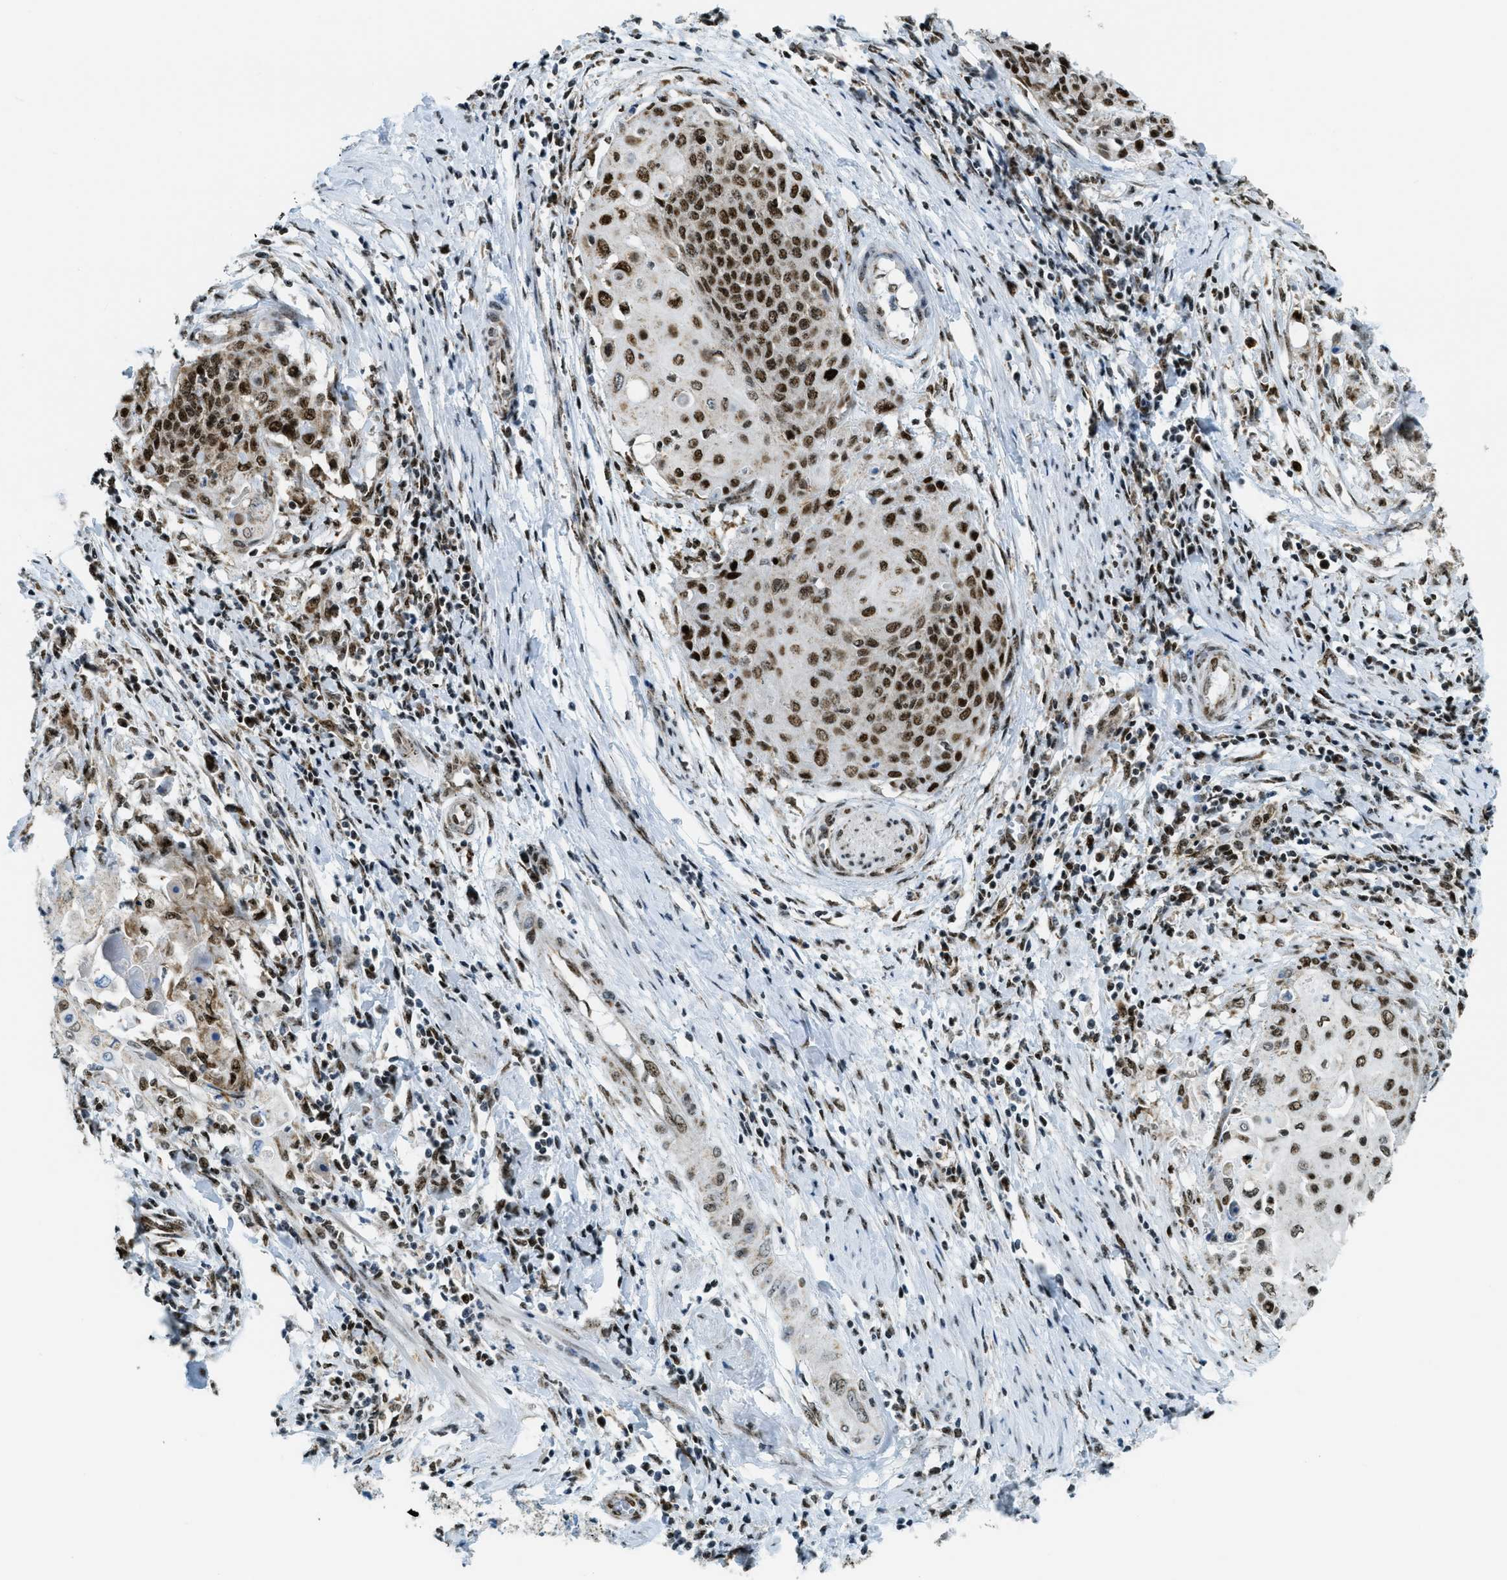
{"staining": {"intensity": "strong", "quantity": ">75%", "location": "cytoplasmic/membranous,nuclear"}, "tissue": "cervical cancer", "cell_type": "Tumor cells", "image_type": "cancer", "snomed": [{"axis": "morphology", "description": "Squamous cell carcinoma, NOS"}, {"axis": "topography", "description": "Cervix"}], "caption": "The micrograph displays staining of squamous cell carcinoma (cervical), revealing strong cytoplasmic/membranous and nuclear protein expression (brown color) within tumor cells.", "gene": "SP100", "patient": {"sex": "female", "age": 39}}